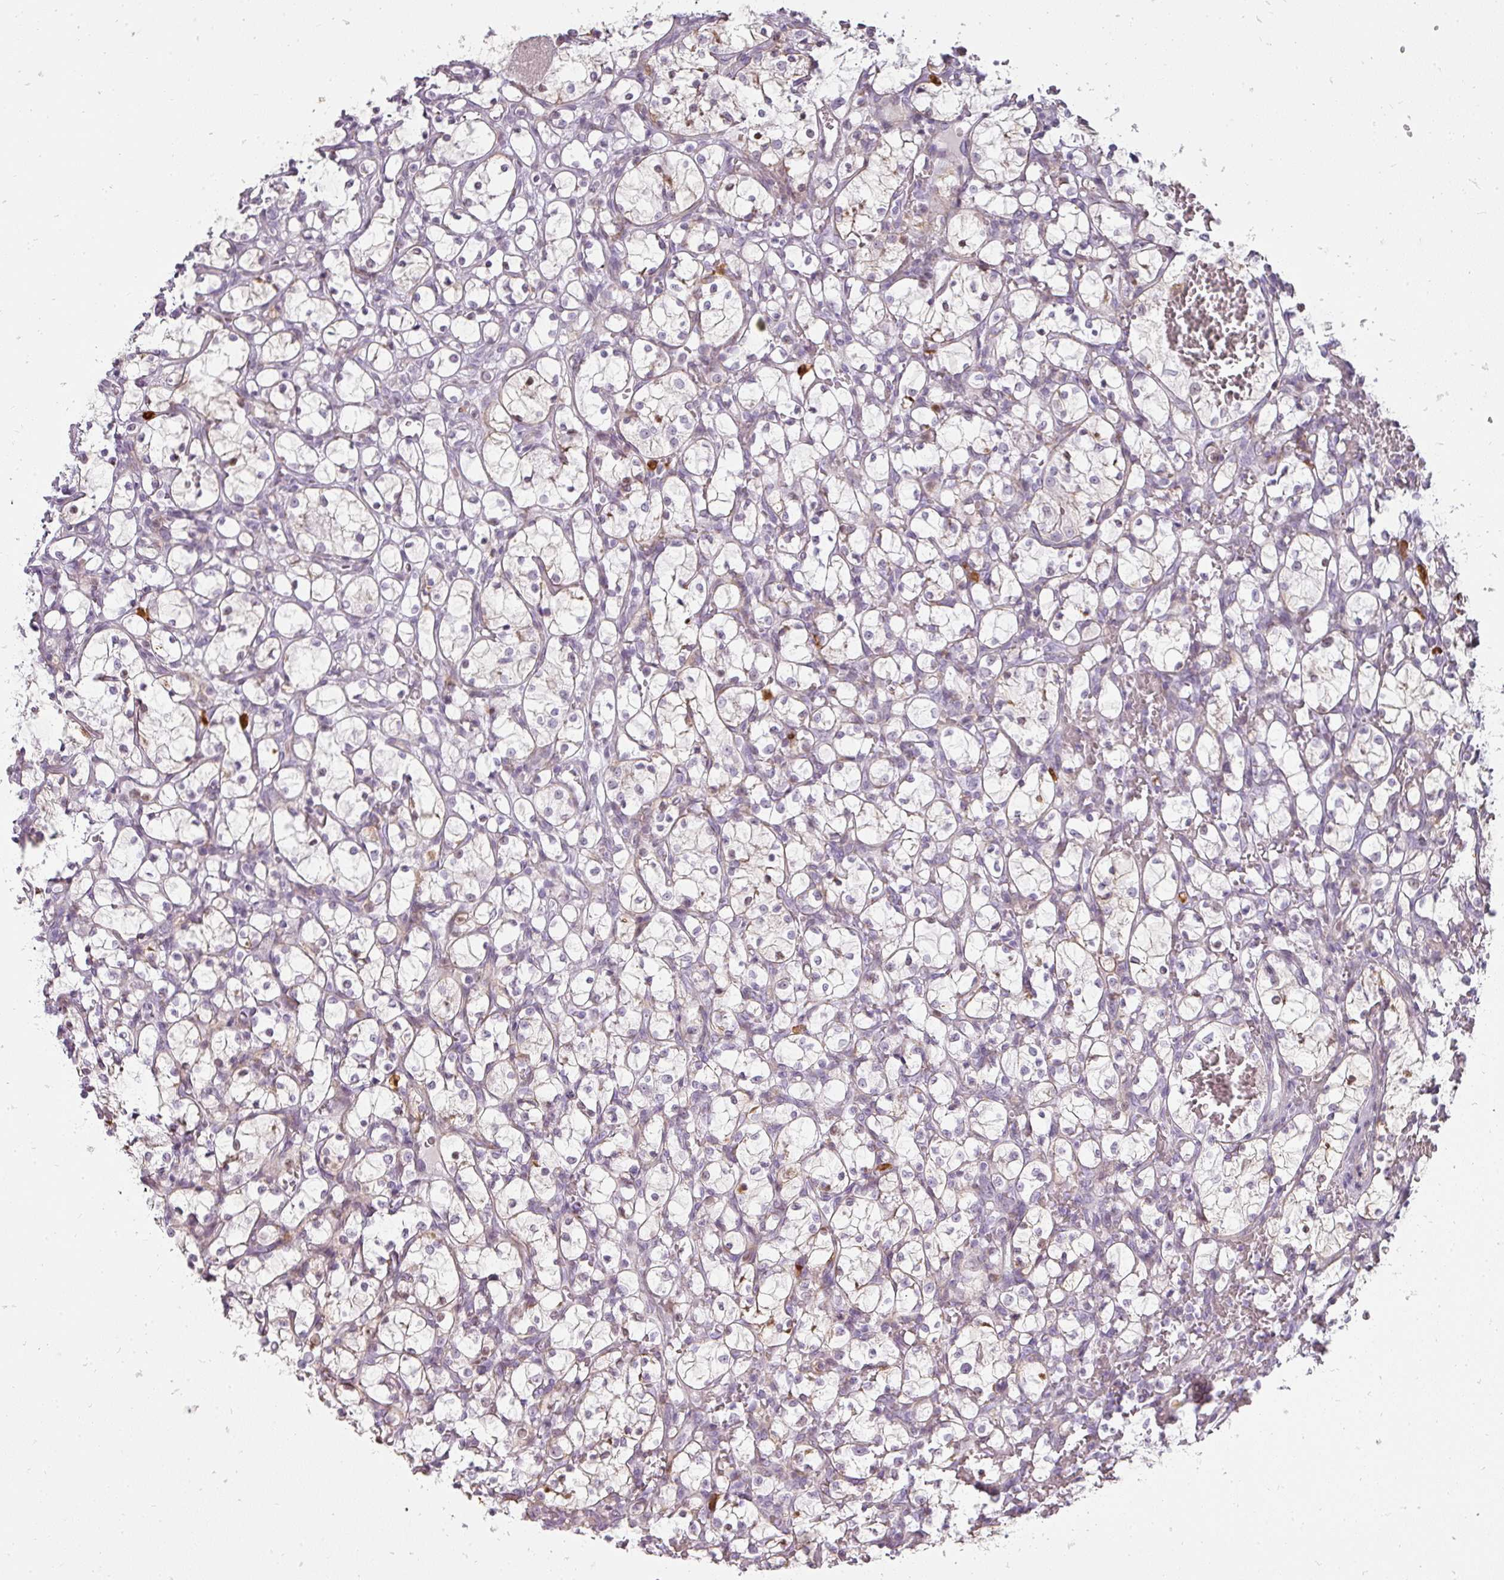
{"staining": {"intensity": "weak", "quantity": "<25%", "location": "cytoplasmic/membranous"}, "tissue": "renal cancer", "cell_type": "Tumor cells", "image_type": "cancer", "snomed": [{"axis": "morphology", "description": "Adenocarcinoma, NOS"}, {"axis": "topography", "description": "Kidney"}], "caption": "A micrograph of human adenocarcinoma (renal) is negative for staining in tumor cells.", "gene": "BIK", "patient": {"sex": "female", "age": 69}}